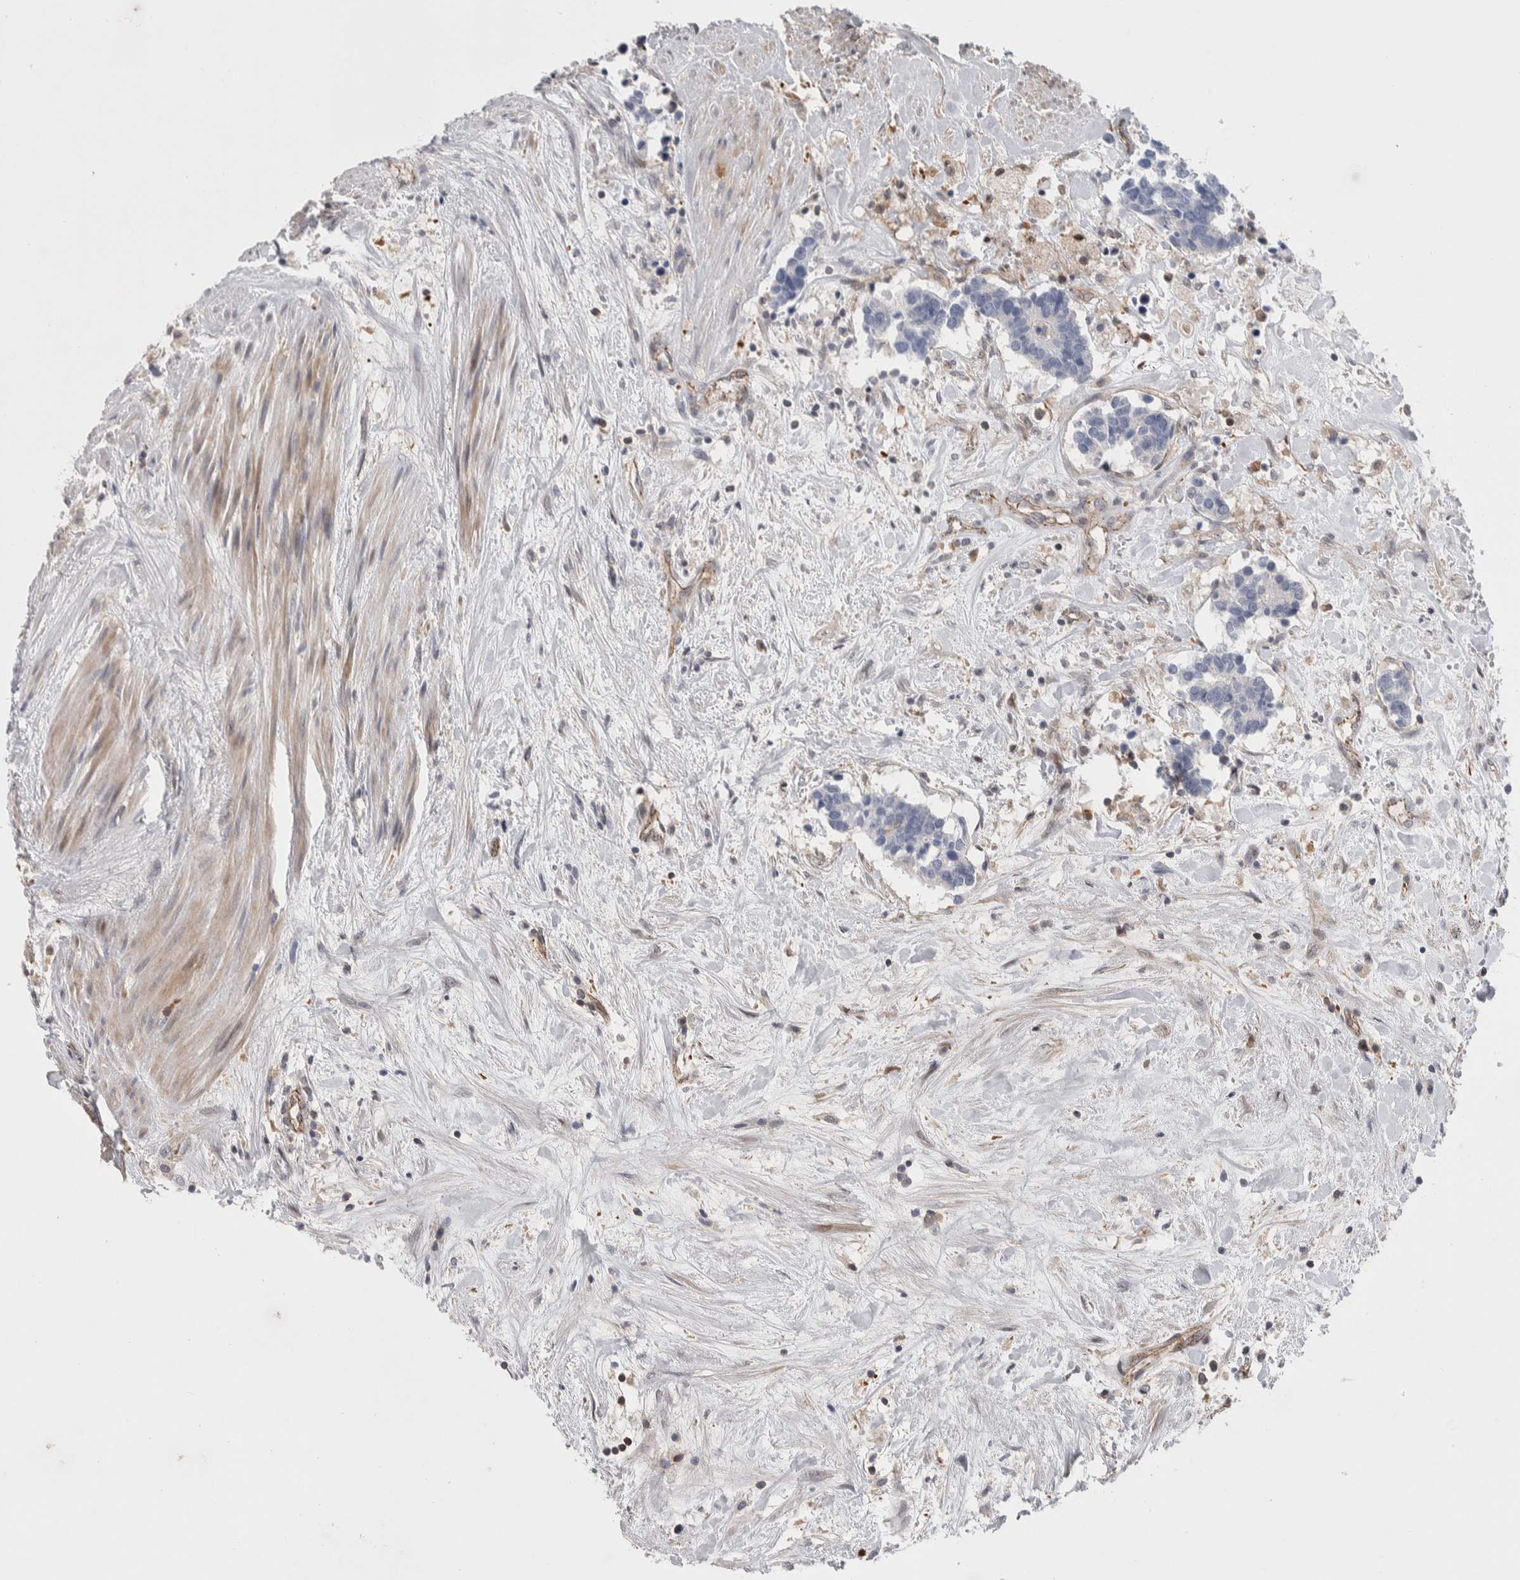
{"staining": {"intensity": "negative", "quantity": "none", "location": "none"}, "tissue": "carcinoid", "cell_type": "Tumor cells", "image_type": "cancer", "snomed": [{"axis": "morphology", "description": "Carcinoma, NOS"}, {"axis": "morphology", "description": "Carcinoid, malignant, NOS"}, {"axis": "topography", "description": "Urinary bladder"}], "caption": "Tumor cells show no significant staining in carcinoid.", "gene": "ZNF862", "patient": {"sex": "male", "age": 57}}